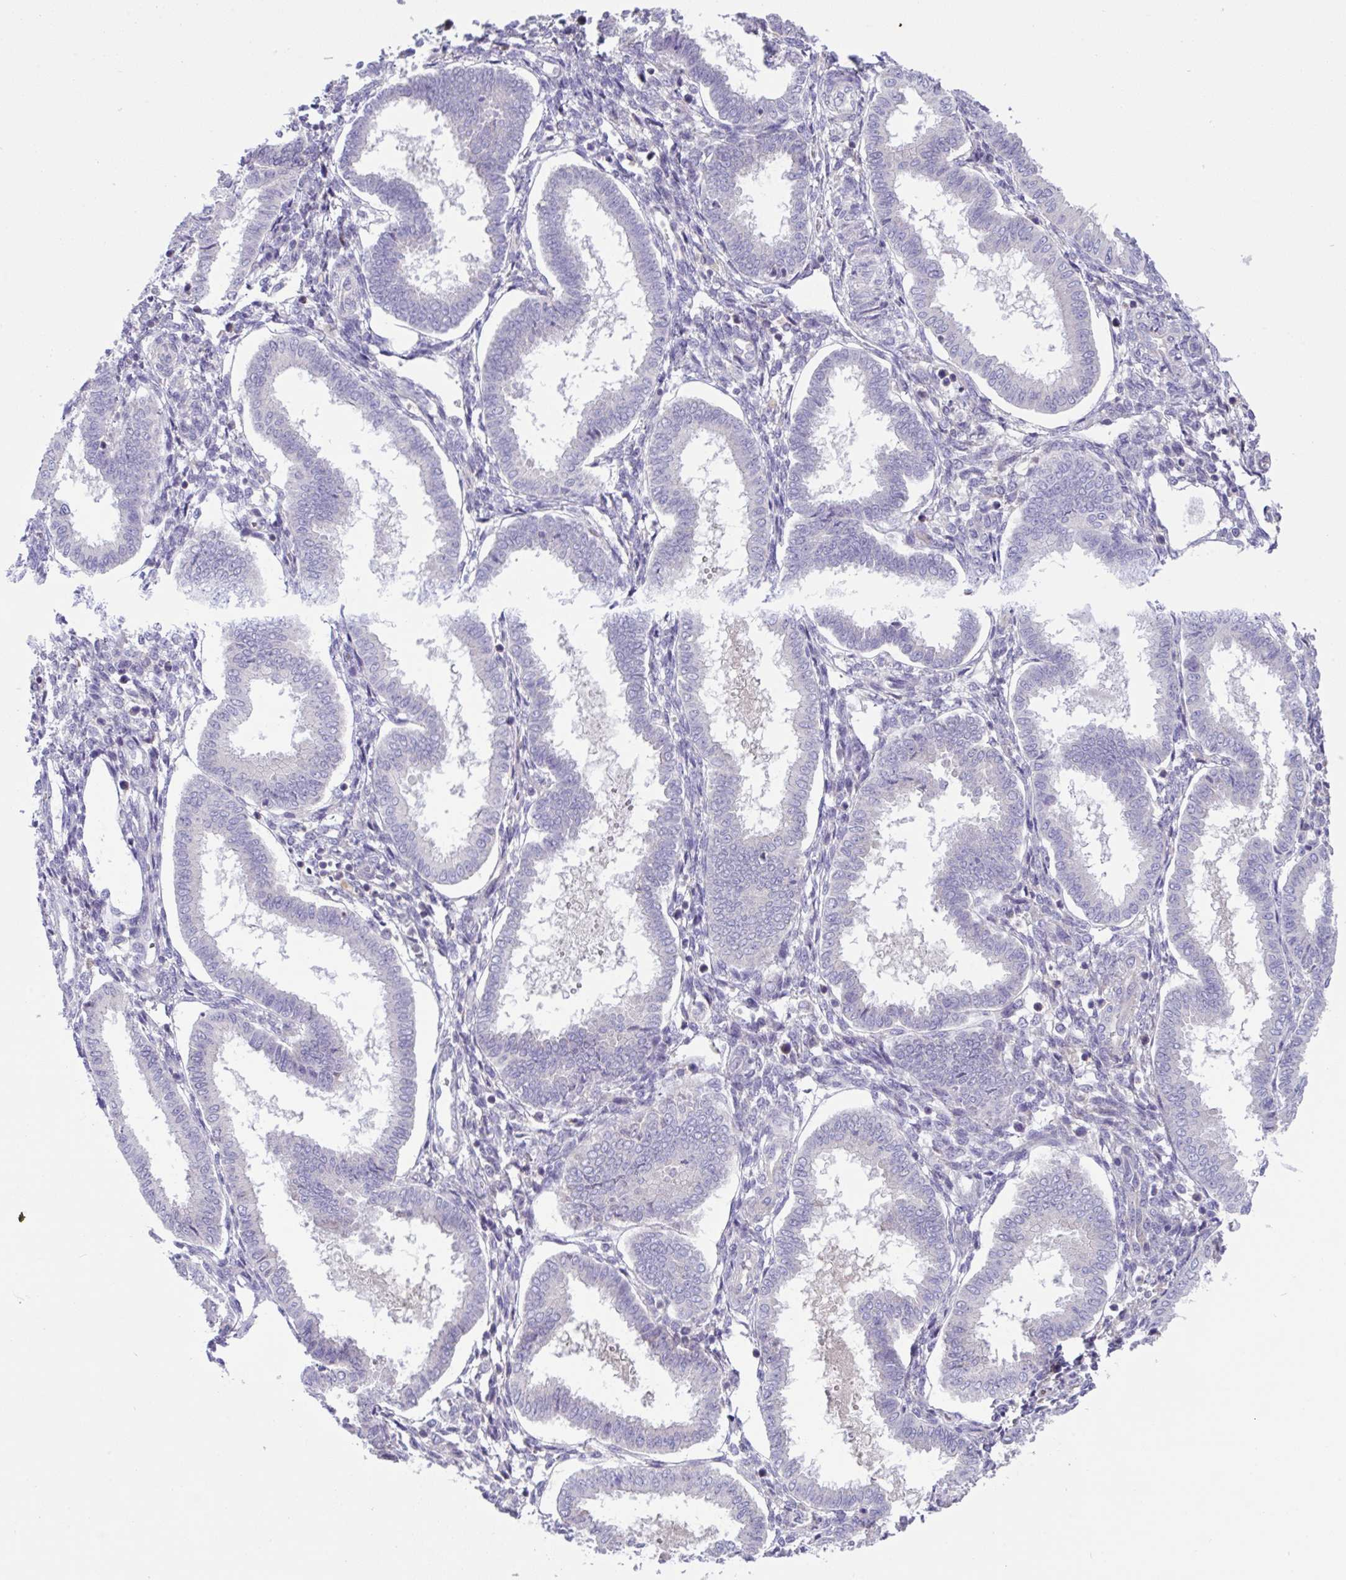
{"staining": {"intensity": "negative", "quantity": "none", "location": "none"}, "tissue": "endometrium", "cell_type": "Cells in endometrial stroma", "image_type": "normal", "snomed": [{"axis": "morphology", "description": "Normal tissue, NOS"}, {"axis": "topography", "description": "Endometrium"}], "caption": "This is an IHC image of normal endometrium. There is no expression in cells in endometrial stroma.", "gene": "TMEM41A", "patient": {"sex": "female", "age": 24}}